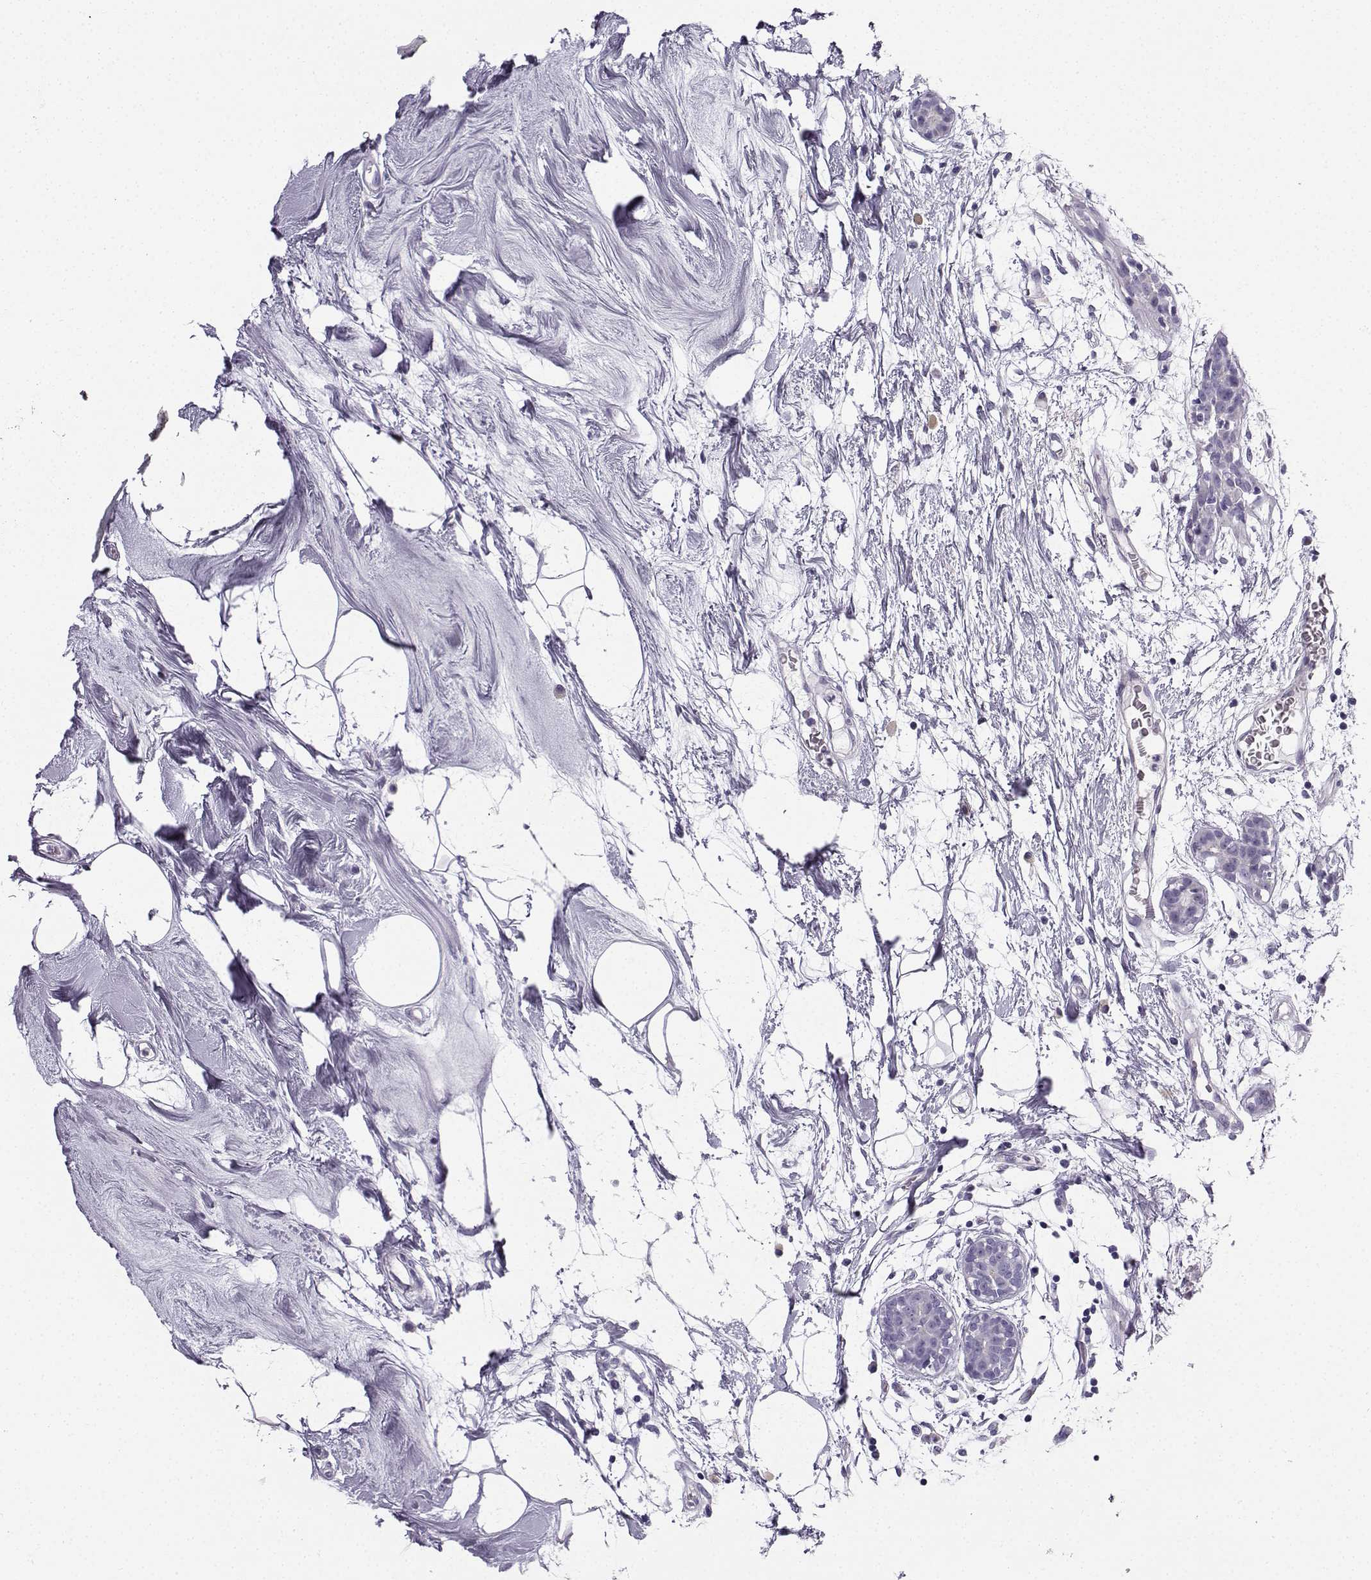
{"staining": {"intensity": "negative", "quantity": "none", "location": "none"}, "tissue": "breast cancer", "cell_type": "Tumor cells", "image_type": "cancer", "snomed": [{"axis": "morphology", "description": "Normal tissue, NOS"}, {"axis": "morphology", "description": "Duct carcinoma"}, {"axis": "topography", "description": "Breast"}], "caption": "This micrograph is of breast infiltrating ductal carcinoma stained with IHC to label a protein in brown with the nuclei are counter-stained blue. There is no staining in tumor cells.", "gene": "ZBTB8B", "patient": {"sex": "female", "age": 40}}